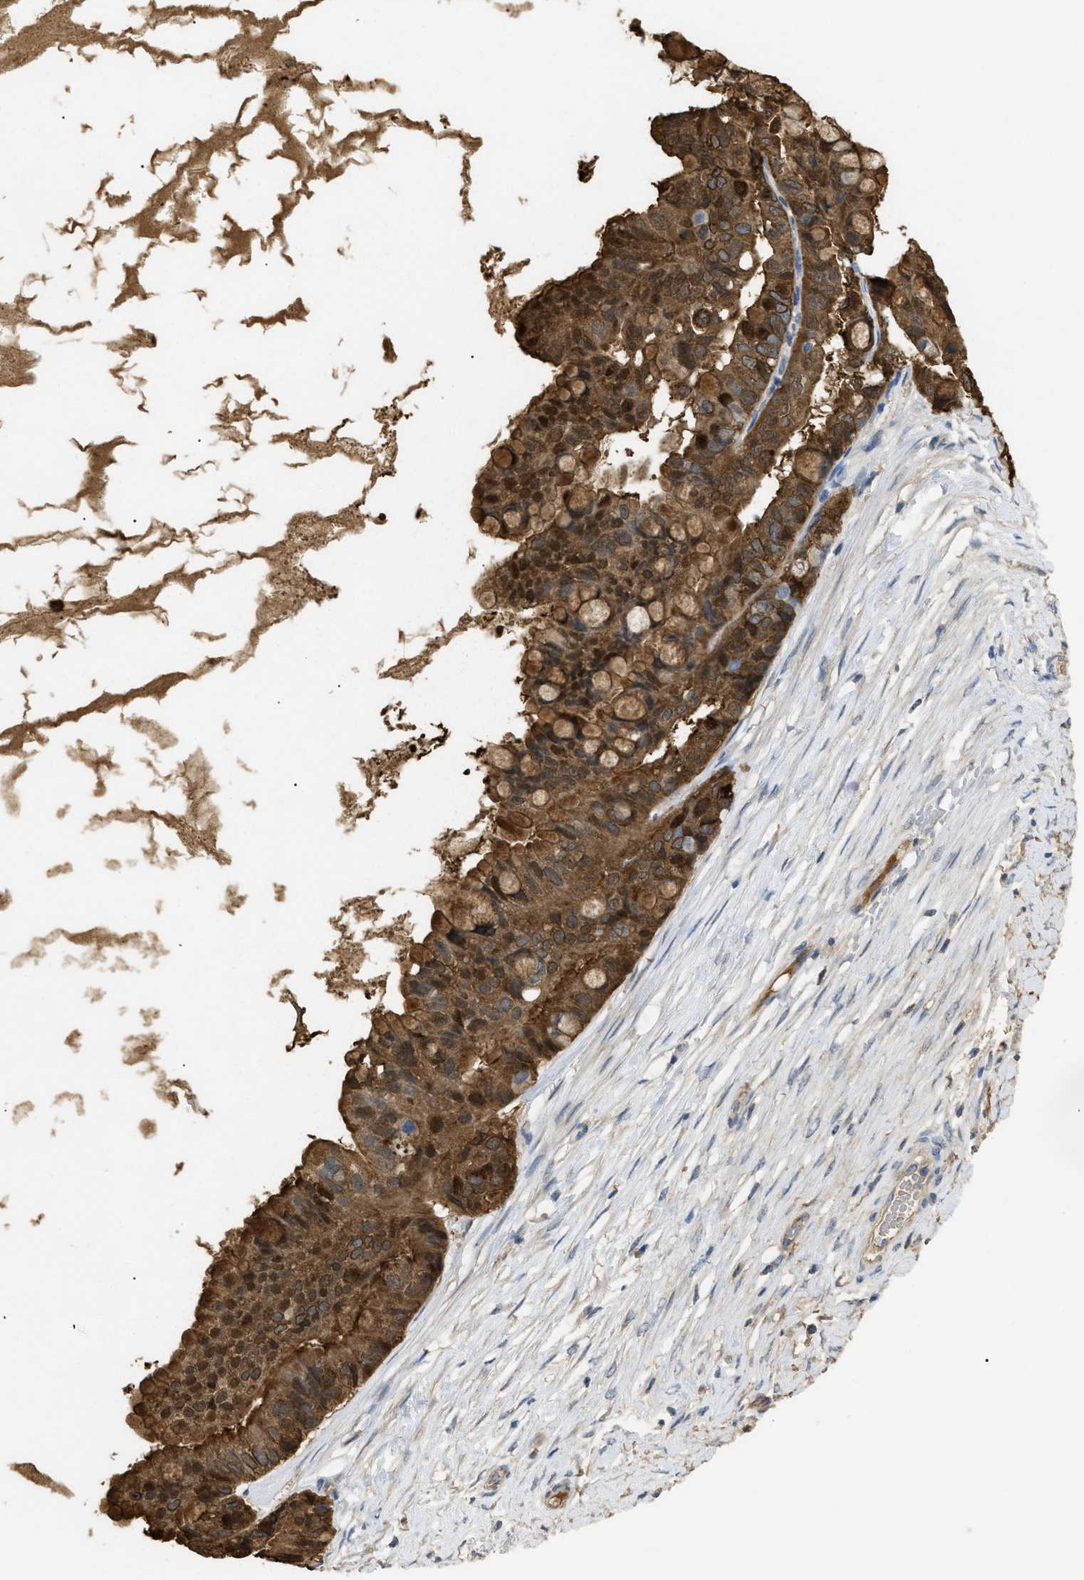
{"staining": {"intensity": "strong", "quantity": ">75%", "location": "cytoplasmic/membranous,nuclear"}, "tissue": "ovarian cancer", "cell_type": "Tumor cells", "image_type": "cancer", "snomed": [{"axis": "morphology", "description": "Cystadenocarcinoma, mucinous, NOS"}, {"axis": "topography", "description": "Ovary"}], "caption": "This is a photomicrograph of immunohistochemistry (IHC) staining of ovarian cancer (mucinous cystadenocarcinoma), which shows strong positivity in the cytoplasmic/membranous and nuclear of tumor cells.", "gene": "ANXA4", "patient": {"sex": "female", "age": 80}}